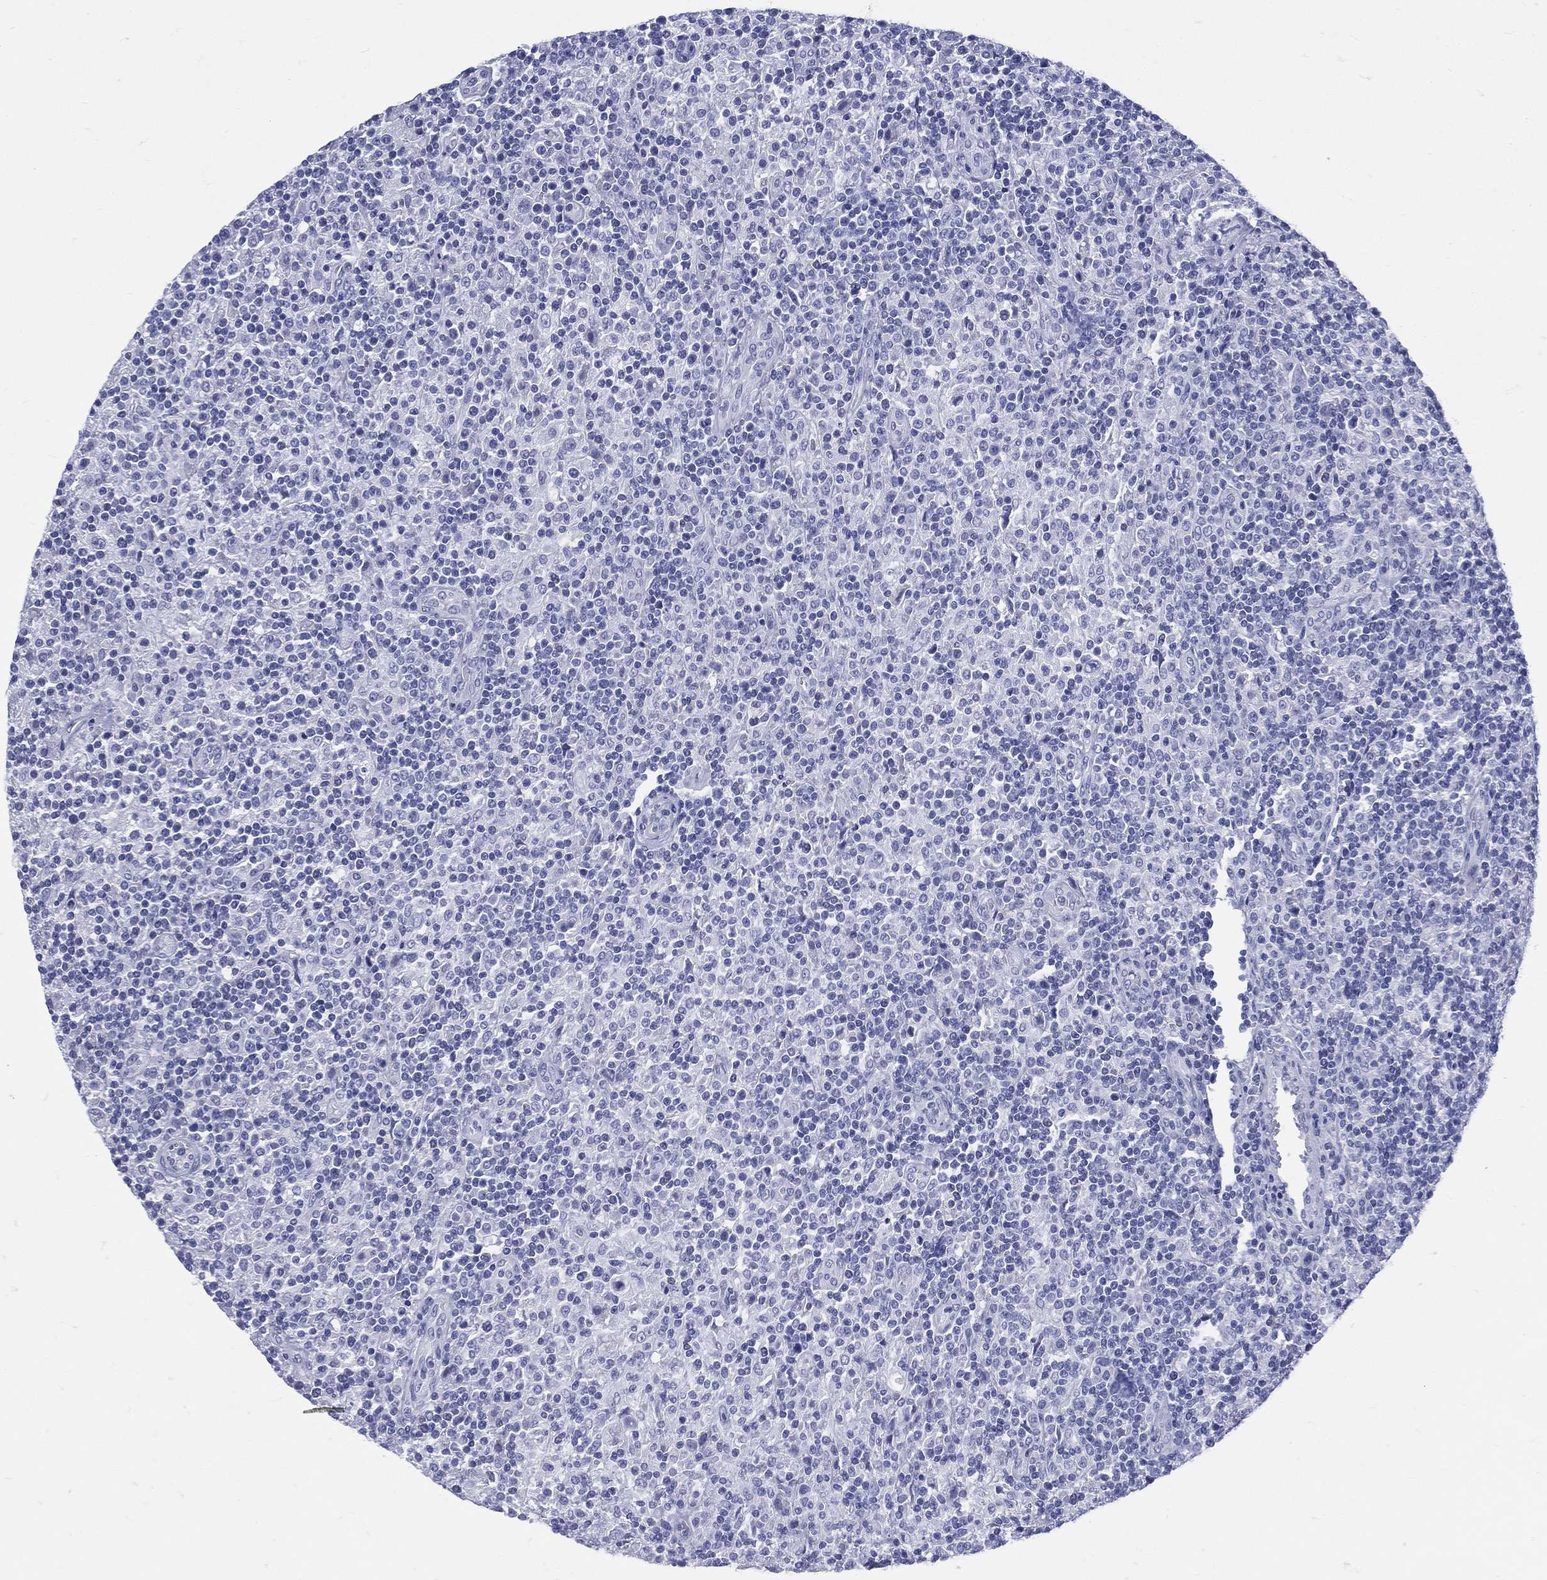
{"staining": {"intensity": "negative", "quantity": "none", "location": "none"}, "tissue": "lymphoma", "cell_type": "Tumor cells", "image_type": "cancer", "snomed": [{"axis": "morphology", "description": "Hodgkin's disease, NOS"}, {"axis": "topography", "description": "Lymph node"}], "caption": "Tumor cells are negative for protein expression in human lymphoma.", "gene": "ETNPPL", "patient": {"sex": "male", "age": 70}}